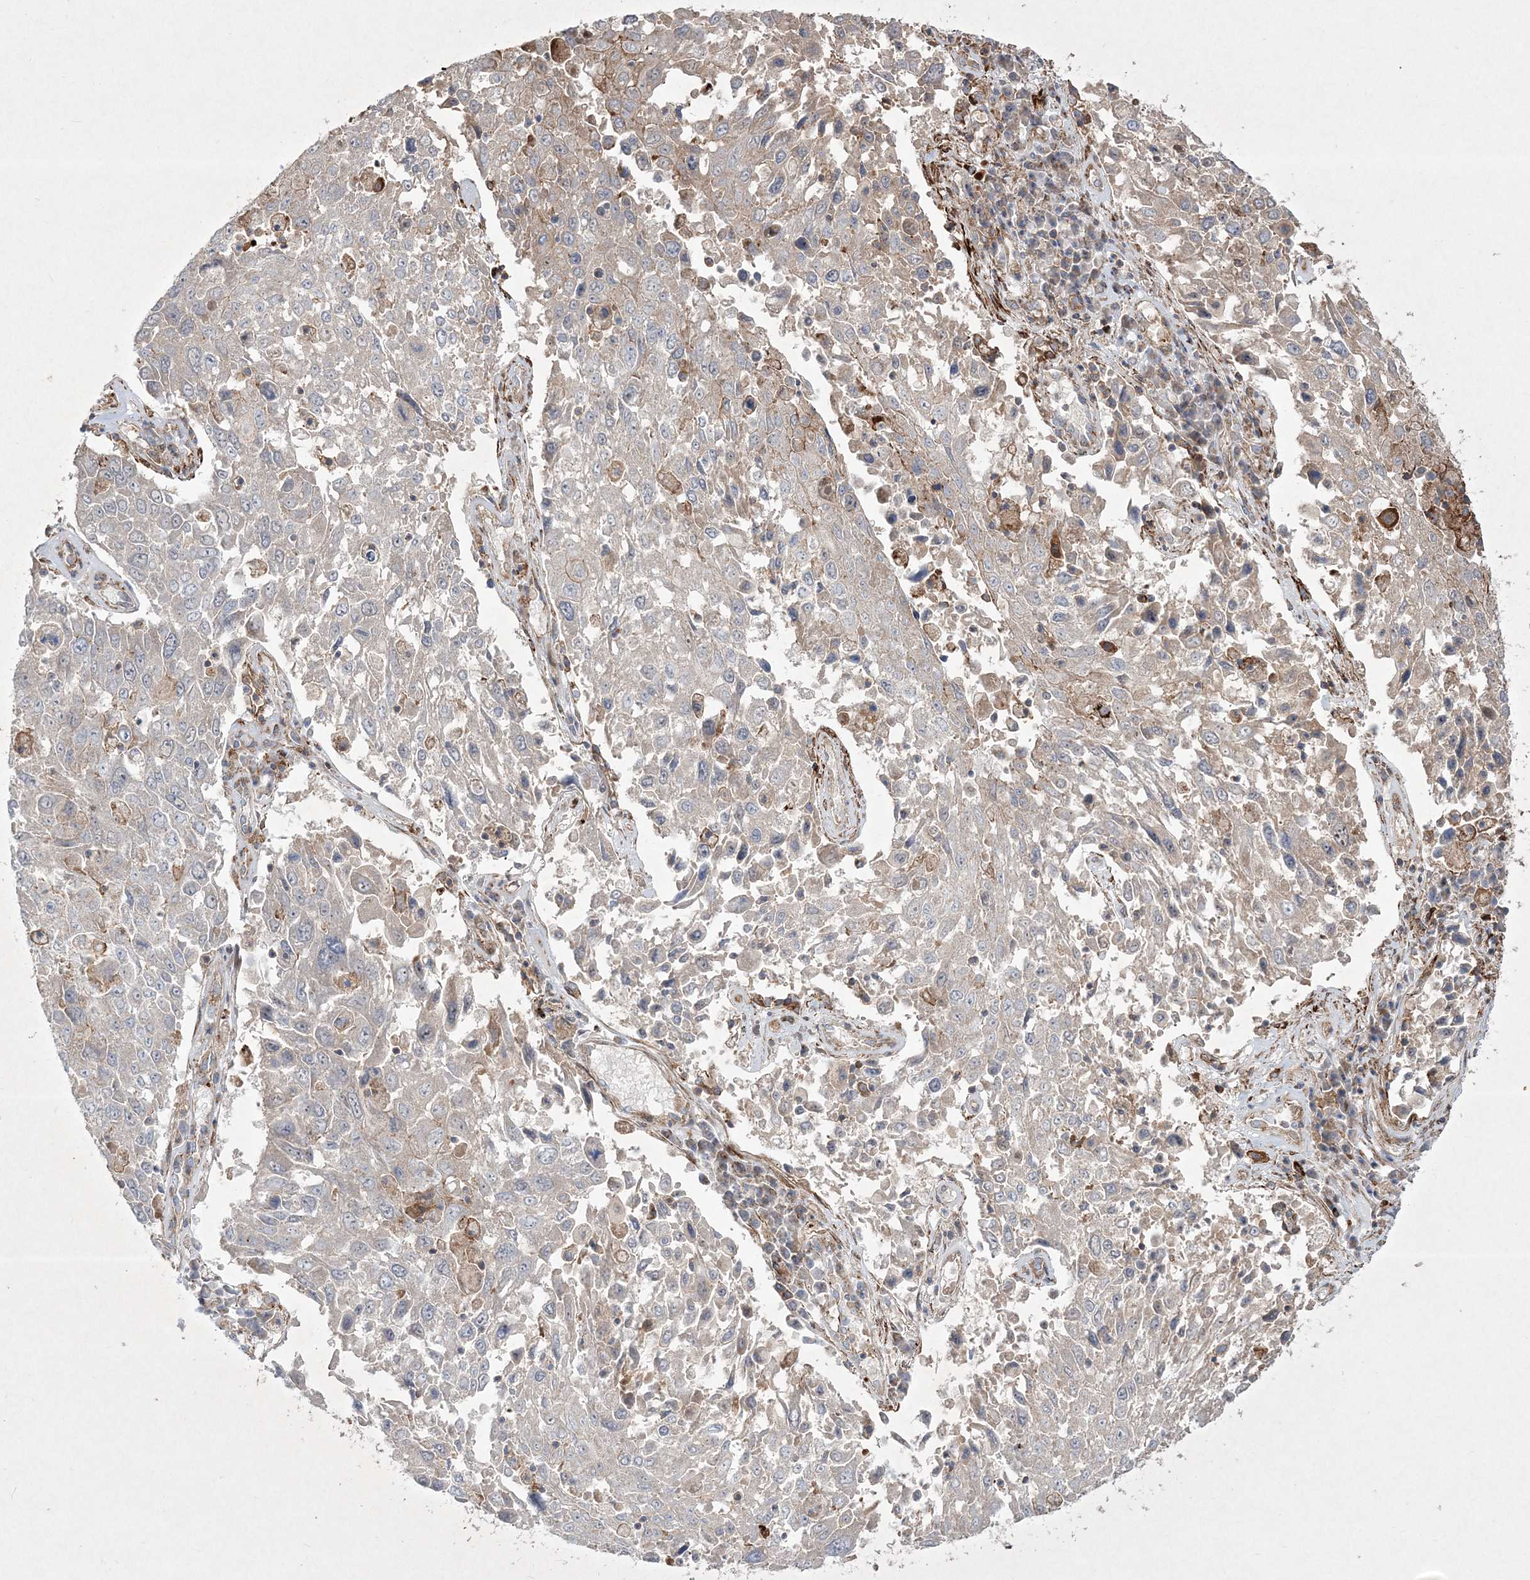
{"staining": {"intensity": "negative", "quantity": "none", "location": "none"}, "tissue": "lung cancer", "cell_type": "Tumor cells", "image_type": "cancer", "snomed": [{"axis": "morphology", "description": "Squamous cell carcinoma, NOS"}, {"axis": "topography", "description": "Lung"}], "caption": "Protein analysis of lung cancer shows no significant expression in tumor cells. (IHC, brightfield microscopy, high magnification).", "gene": "RICTOR", "patient": {"sex": "male", "age": 65}}